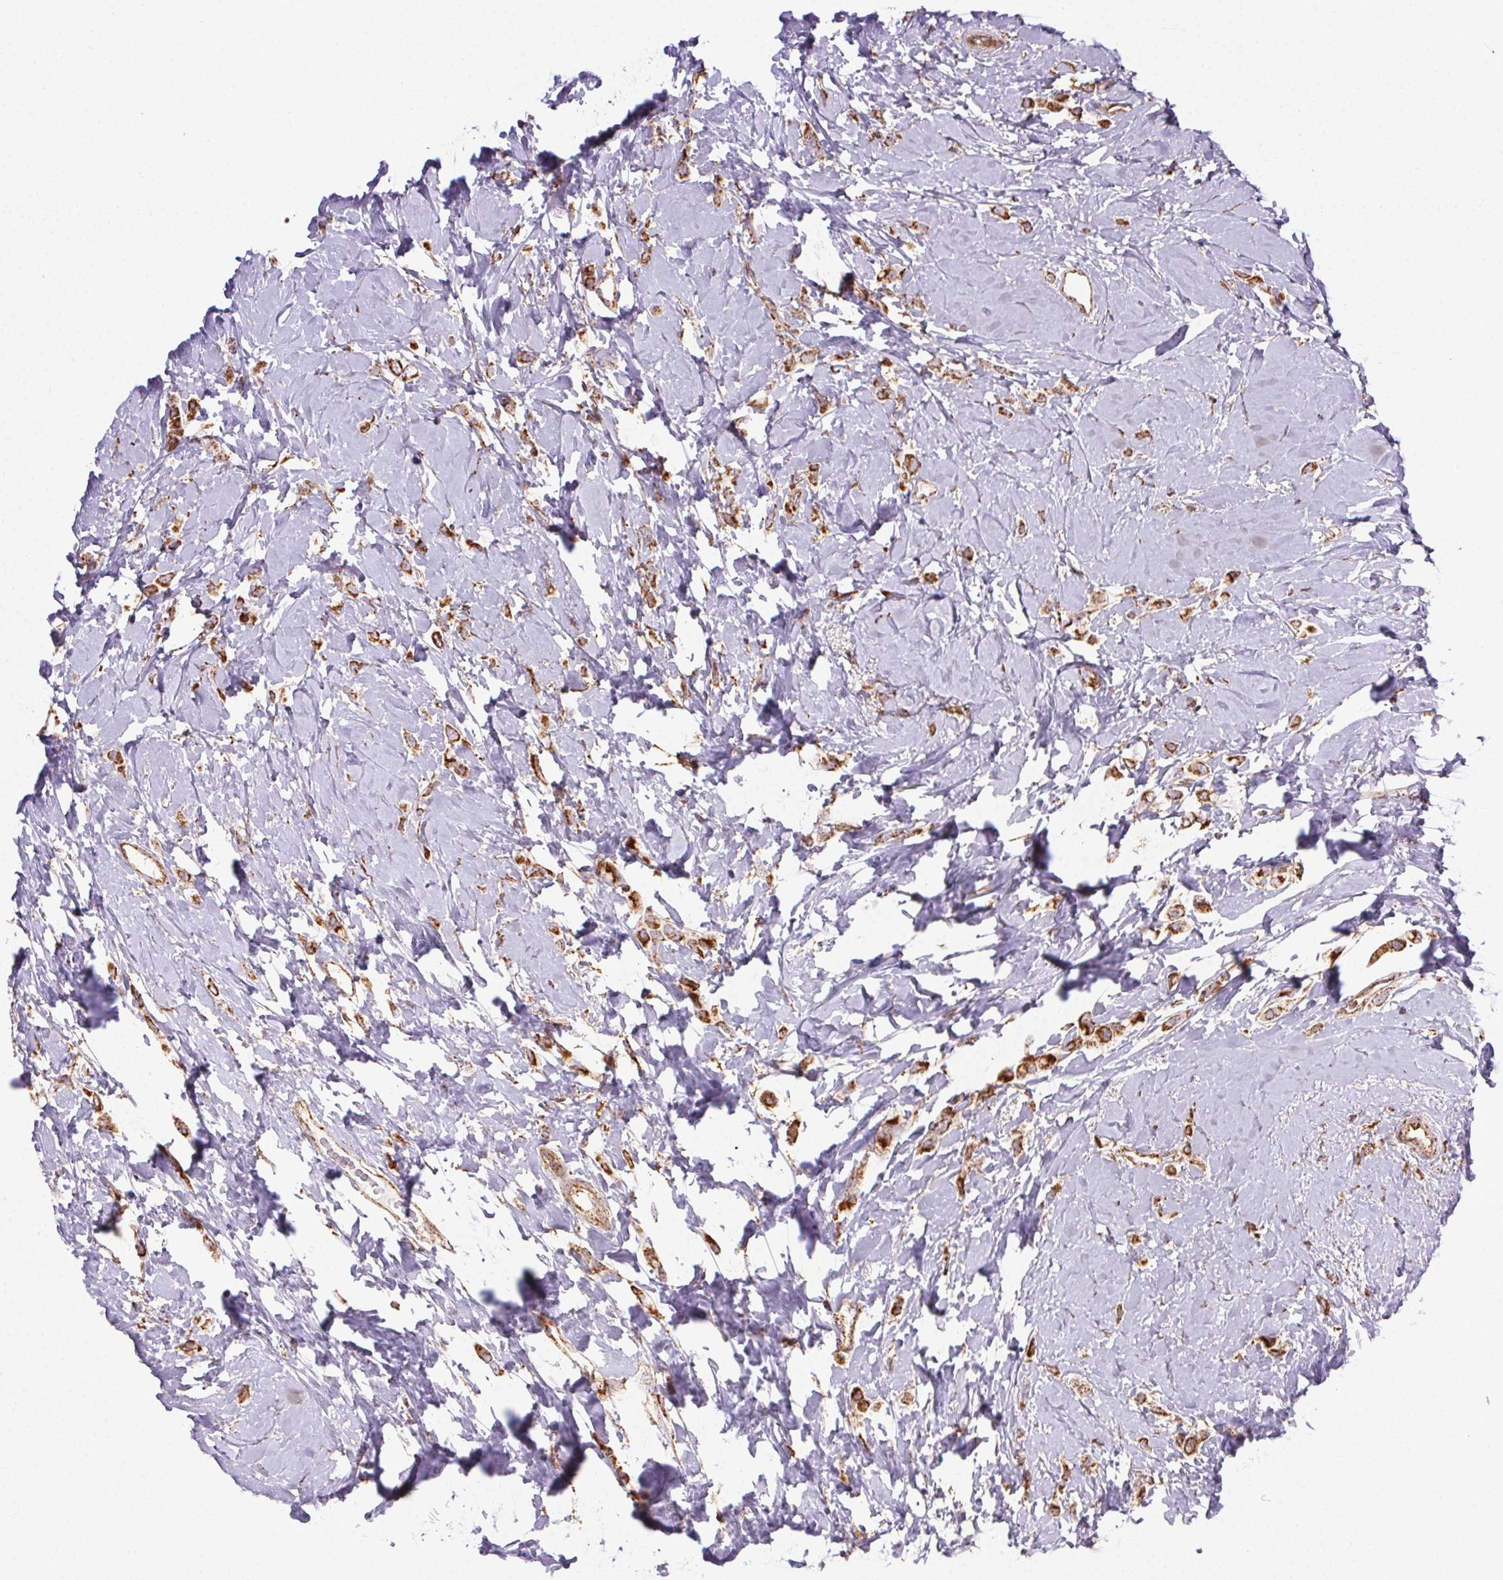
{"staining": {"intensity": "strong", "quantity": ">75%", "location": "cytoplasmic/membranous"}, "tissue": "breast cancer", "cell_type": "Tumor cells", "image_type": "cancer", "snomed": [{"axis": "morphology", "description": "Lobular carcinoma"}, {"axis": "topography", "description": "Breast"}], "caption": "About >75% of tumor cells in breast cancer exhibit strong cytoplasmic/membranous protein staining as visualized by brown immunohistochemical staining.", "gene": "CLPB", "patient": {"sex": "female", "age": 66}}